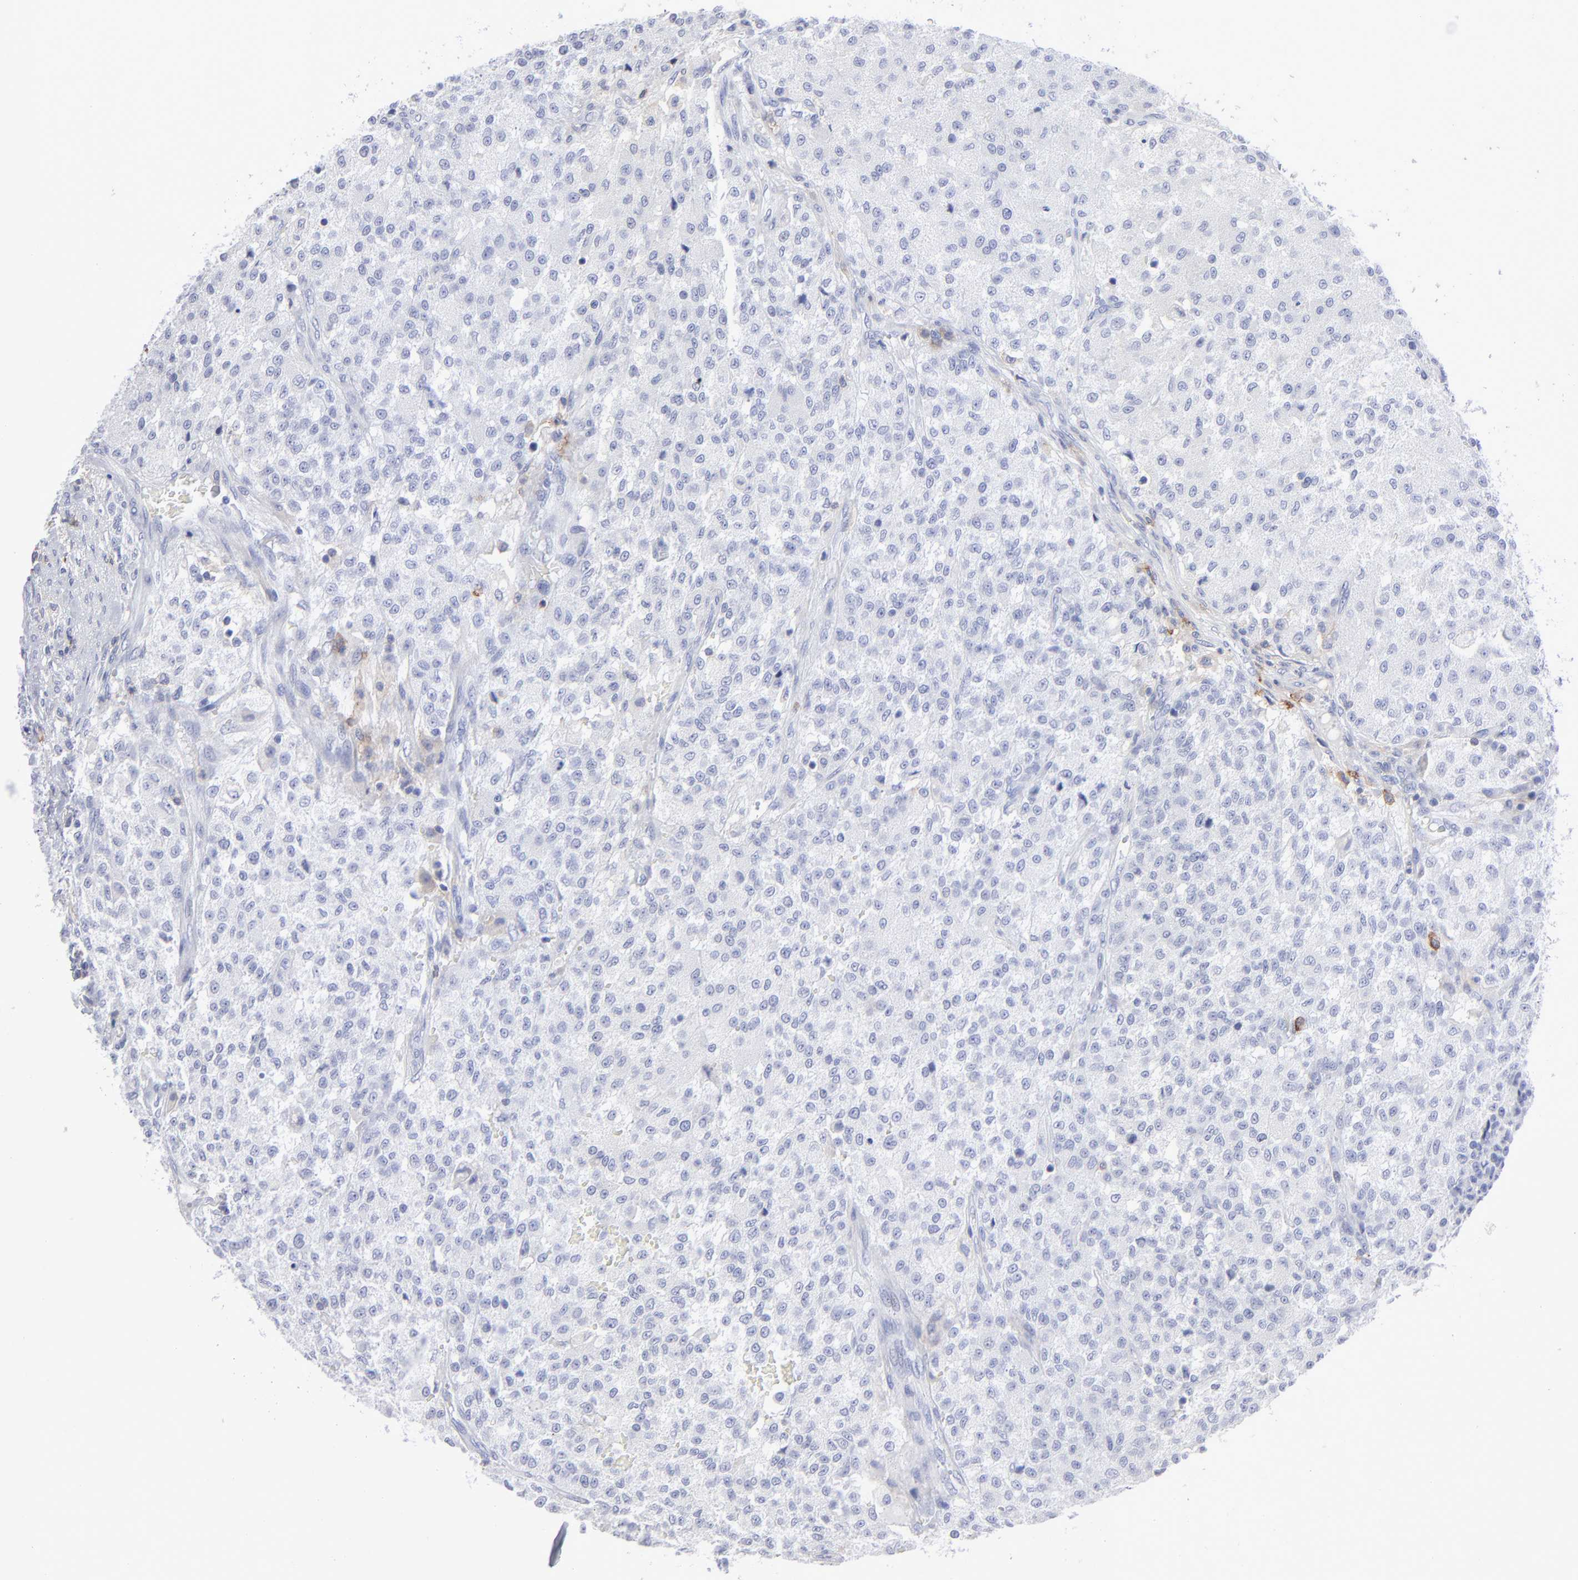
{"staining": {"intensity": "negative", "quantity": "none", "location": "none"}, "tissue": "testis cancer", "cell_type": "Tumor cells", "image_type": "cancer", "snomed": [{"axis": "morphology", "description": "Seminoma, NOS"}, {"axis": "topography", "description": "Testis"}], "caption": "Tumor cells show no significant protein staining in testis cancer (seminoma).", "gene": "LAT2", "patient": {"sex": "male", "age": 59}}